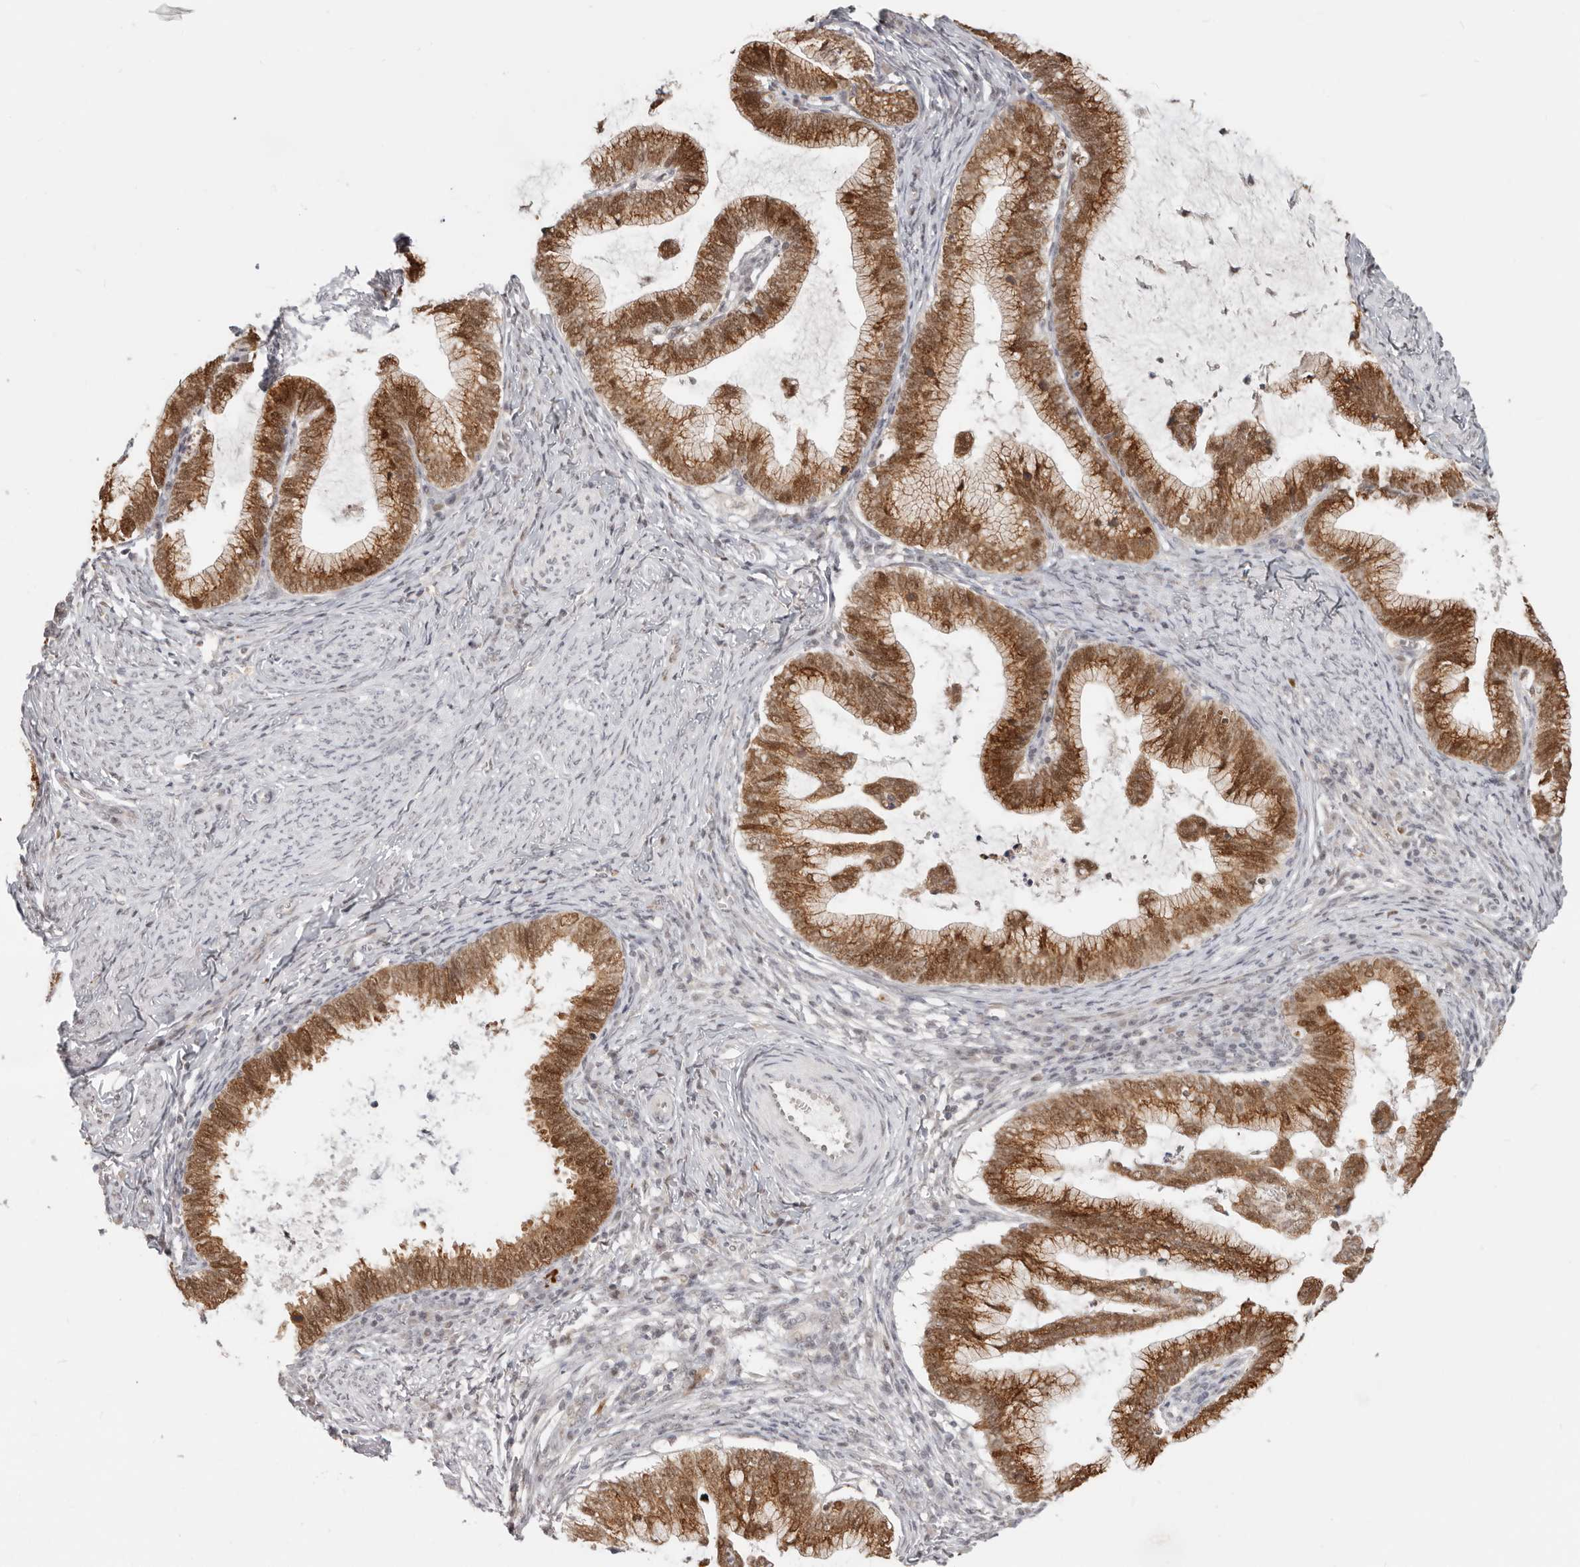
{"staining": {"intensity": "strong", "quantity": ">75%", "location": "cytoplasmic/membranous,nuclear"}, "tissue": "cervical cancer", "cell_type": "Tumor cells", "image_type": "cancer", "snomed": [{"axis": "morphology", "description": "Adenocarcinoma, NOS"}, {"axis": "topography", "description": "Cervix"}], "caption": "Protein staining reveals strong cytoplasmic/membranous and nuclear staining in about >75% of tumor cells in cervical cancer (adenocarcinoma).", "gene": "RFC2", "patient": {"sex": "female", "age": 36}}